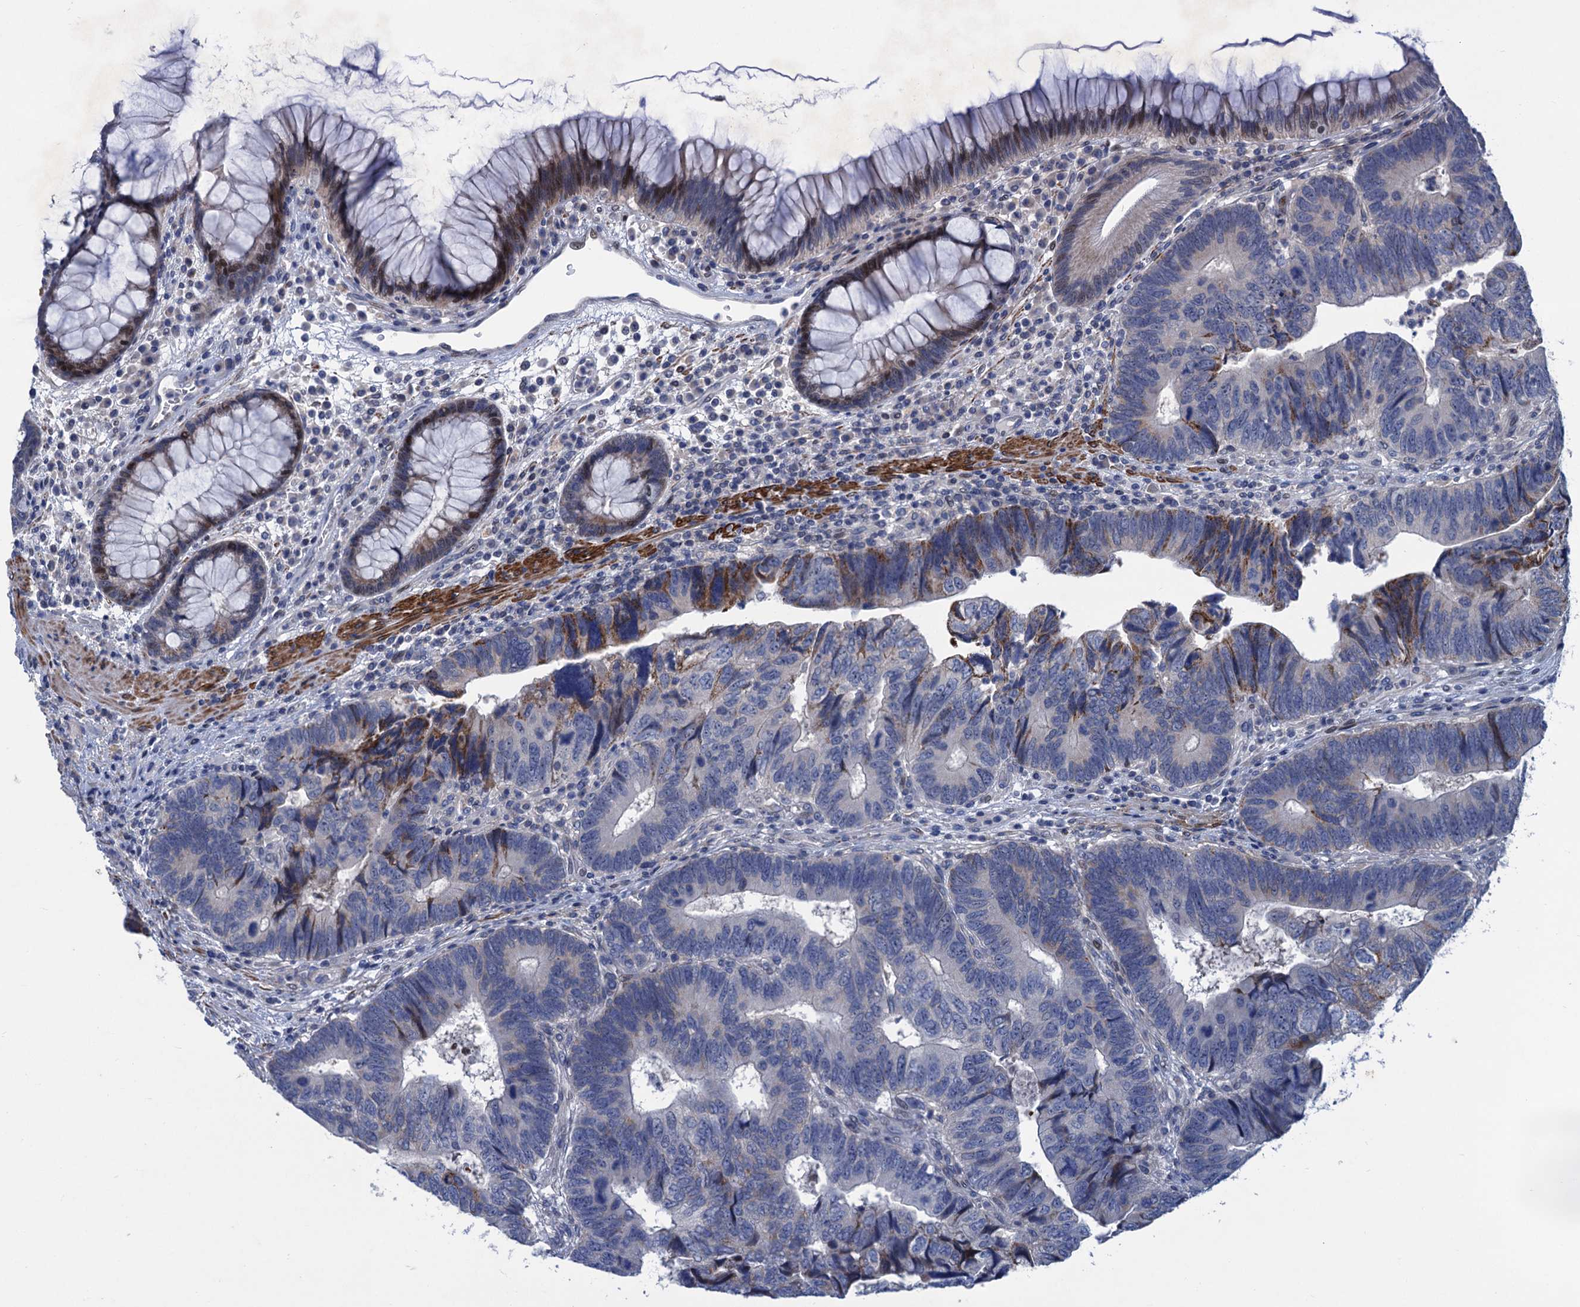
{"staining": {"intensity": "moderate", "quantity": "<25%", "location": "cytoplasmic/membranous"}, "tissue": "colorectal cancer", "cell_type": "Tumor cells", "image_type": "cancer", "snomed": [{"axis": "morphology", "description": "Adenocarcinoma, NOS"}, {"axis": "topography", "description": "Colon"}], "caption": "Brown immunohistochemical staining in colorectal adenocarcinoma shows moderate cytoplasmic/membranous positivity in about <25% of tumor cells. (Stains: DAB in brown, nuclei in blue, Microscopy: brightfield microscopy at high magnification).", "gene": "ESYT3", "patient": {"sex": "female", "age": 67}}